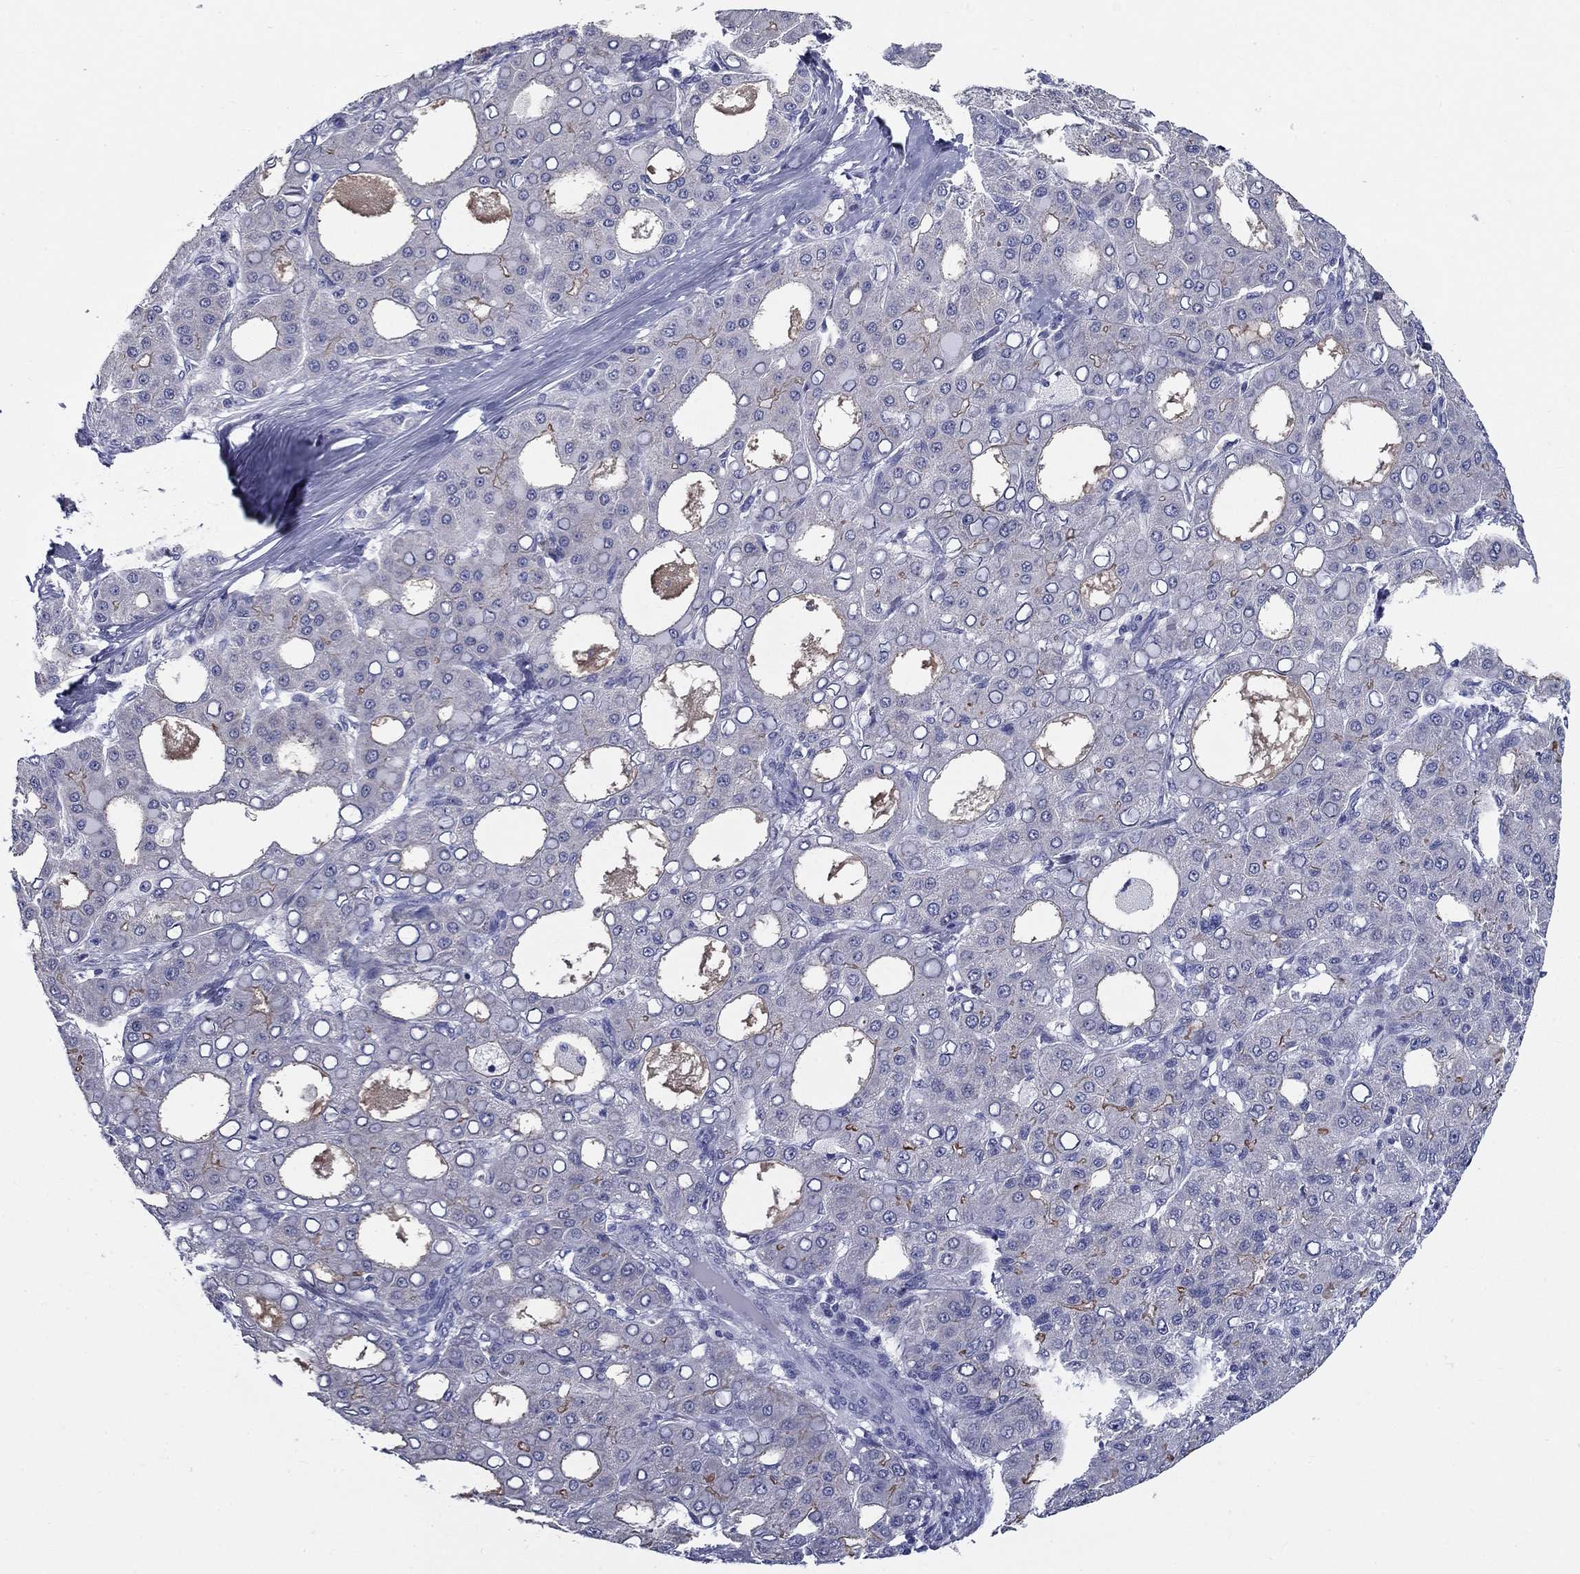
{"staining": {"intensity": "weak", "quantity": "<25%", "location": "cytoplasmic/membranous"}, "tissue": "liver cancer", "cell_type": "Tumor cells", "image_type": "cancer", "snomed": [{"axis": "morphology", "description": "Carcinoma, Hepatocellular, NOS"}, {"axis": "topography", "description": "Liver"}], "caption": "High power microscopy image of an immunohistochemistry histopathology image of liver cancer, revealing no significant positivity in tumor cells.", "gene": "C4orf19", "patient": {"sex": "male", "age": 65}}